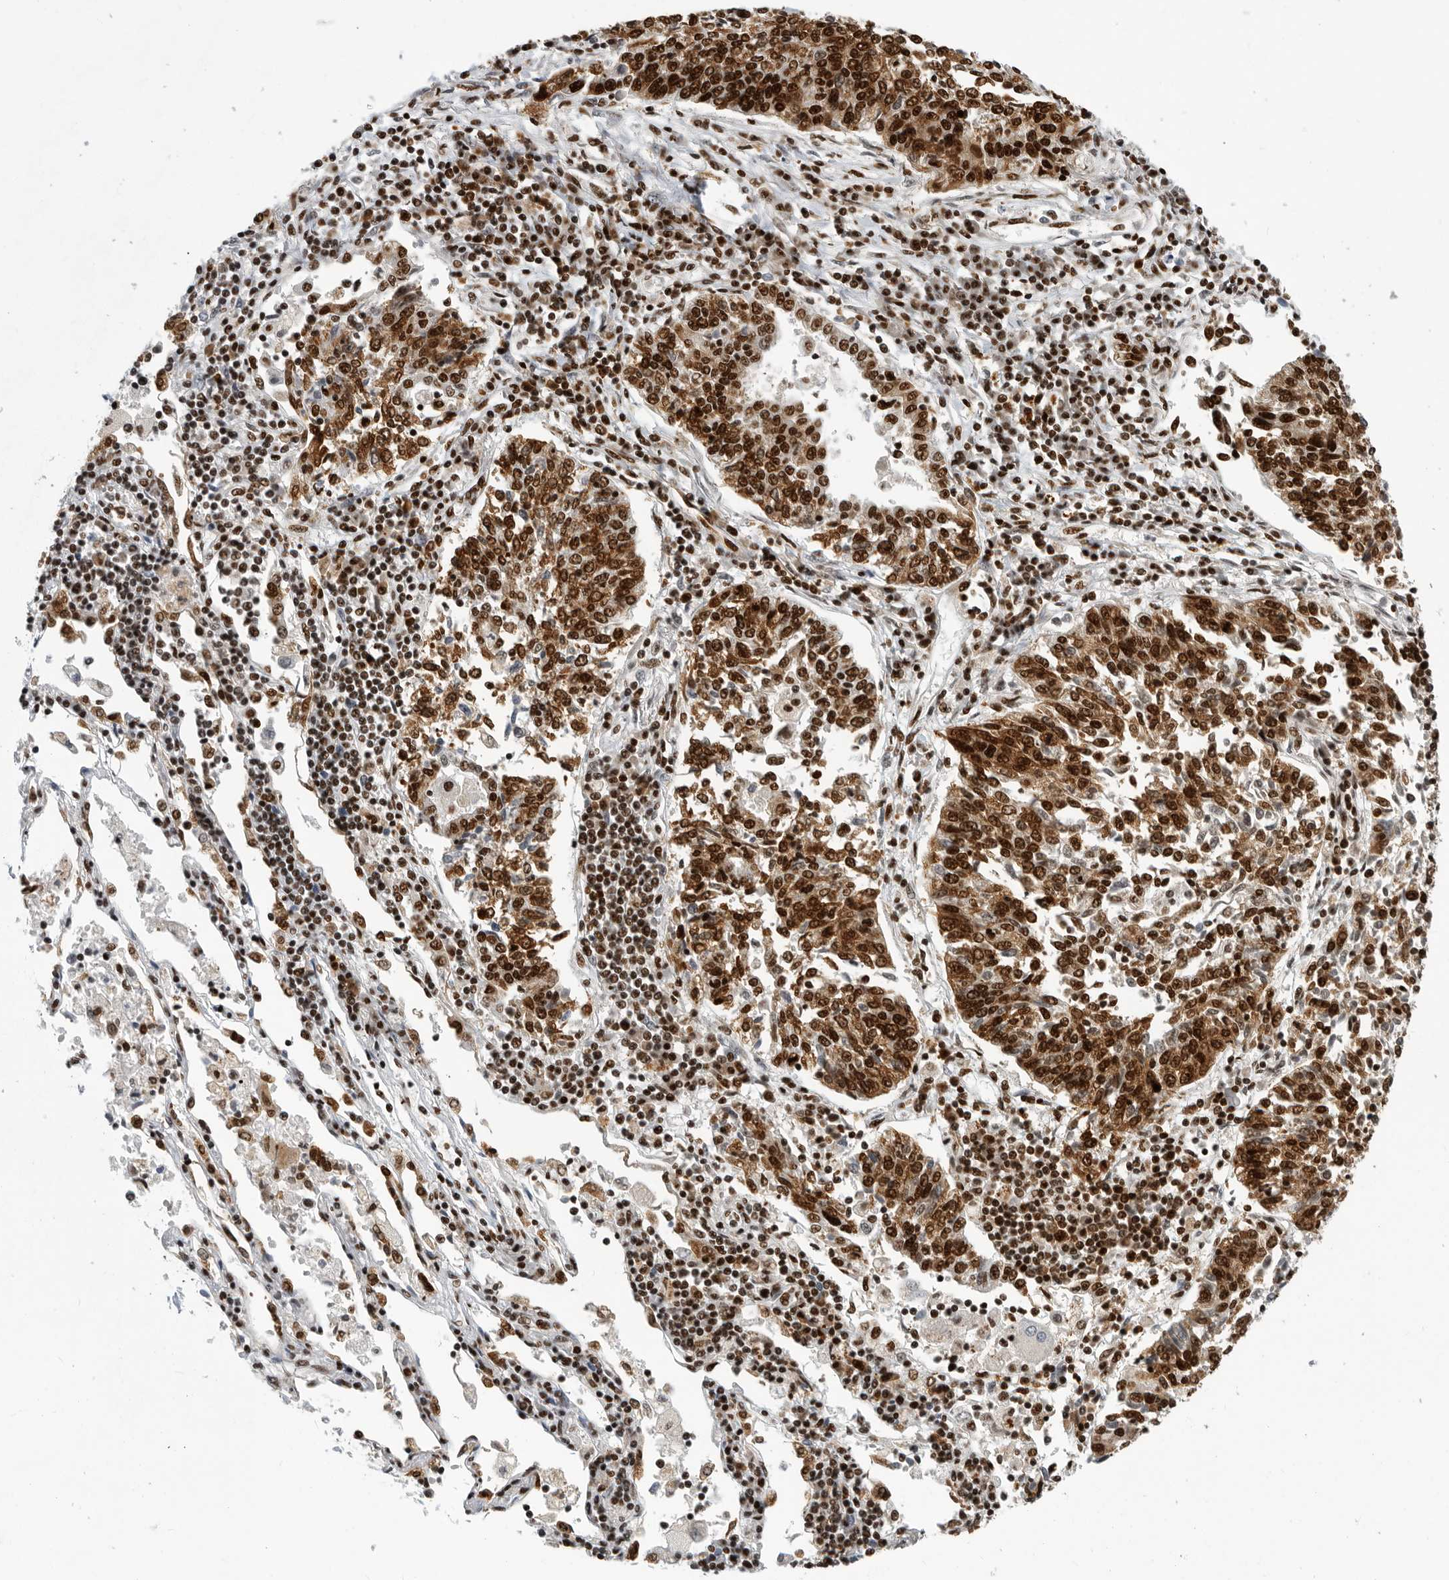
{"staining": {"intensity": "strong", "quantity": ">75%", "location": "nuclear"}, "tissue": "lung cancer", "cell_type": "Tumor cells", "image_type": "cancer", "snomed": [{"axis": "morphology", "description": "Normal tissue, NOS"}, {"axis": "morphology", "description": "Squamous cell carcinoma, NOS"}, {"axis": "topography", "description": "Cartilage tissue"}, {"axis": "topography", "description": "Lung"}, {"axis": "topography", "description": "Peripheral nerve tissue"}], "caption": "DAB (3,3'-diaminobenzidine) immunohistochemical staining of human lung cancer (squamous cell carcinoma) displays strong nuclear protein staining in approximately >75% of tumor cells.", "gene": "BCLAF1", "patient": {"sex": "female", "age": 49}}